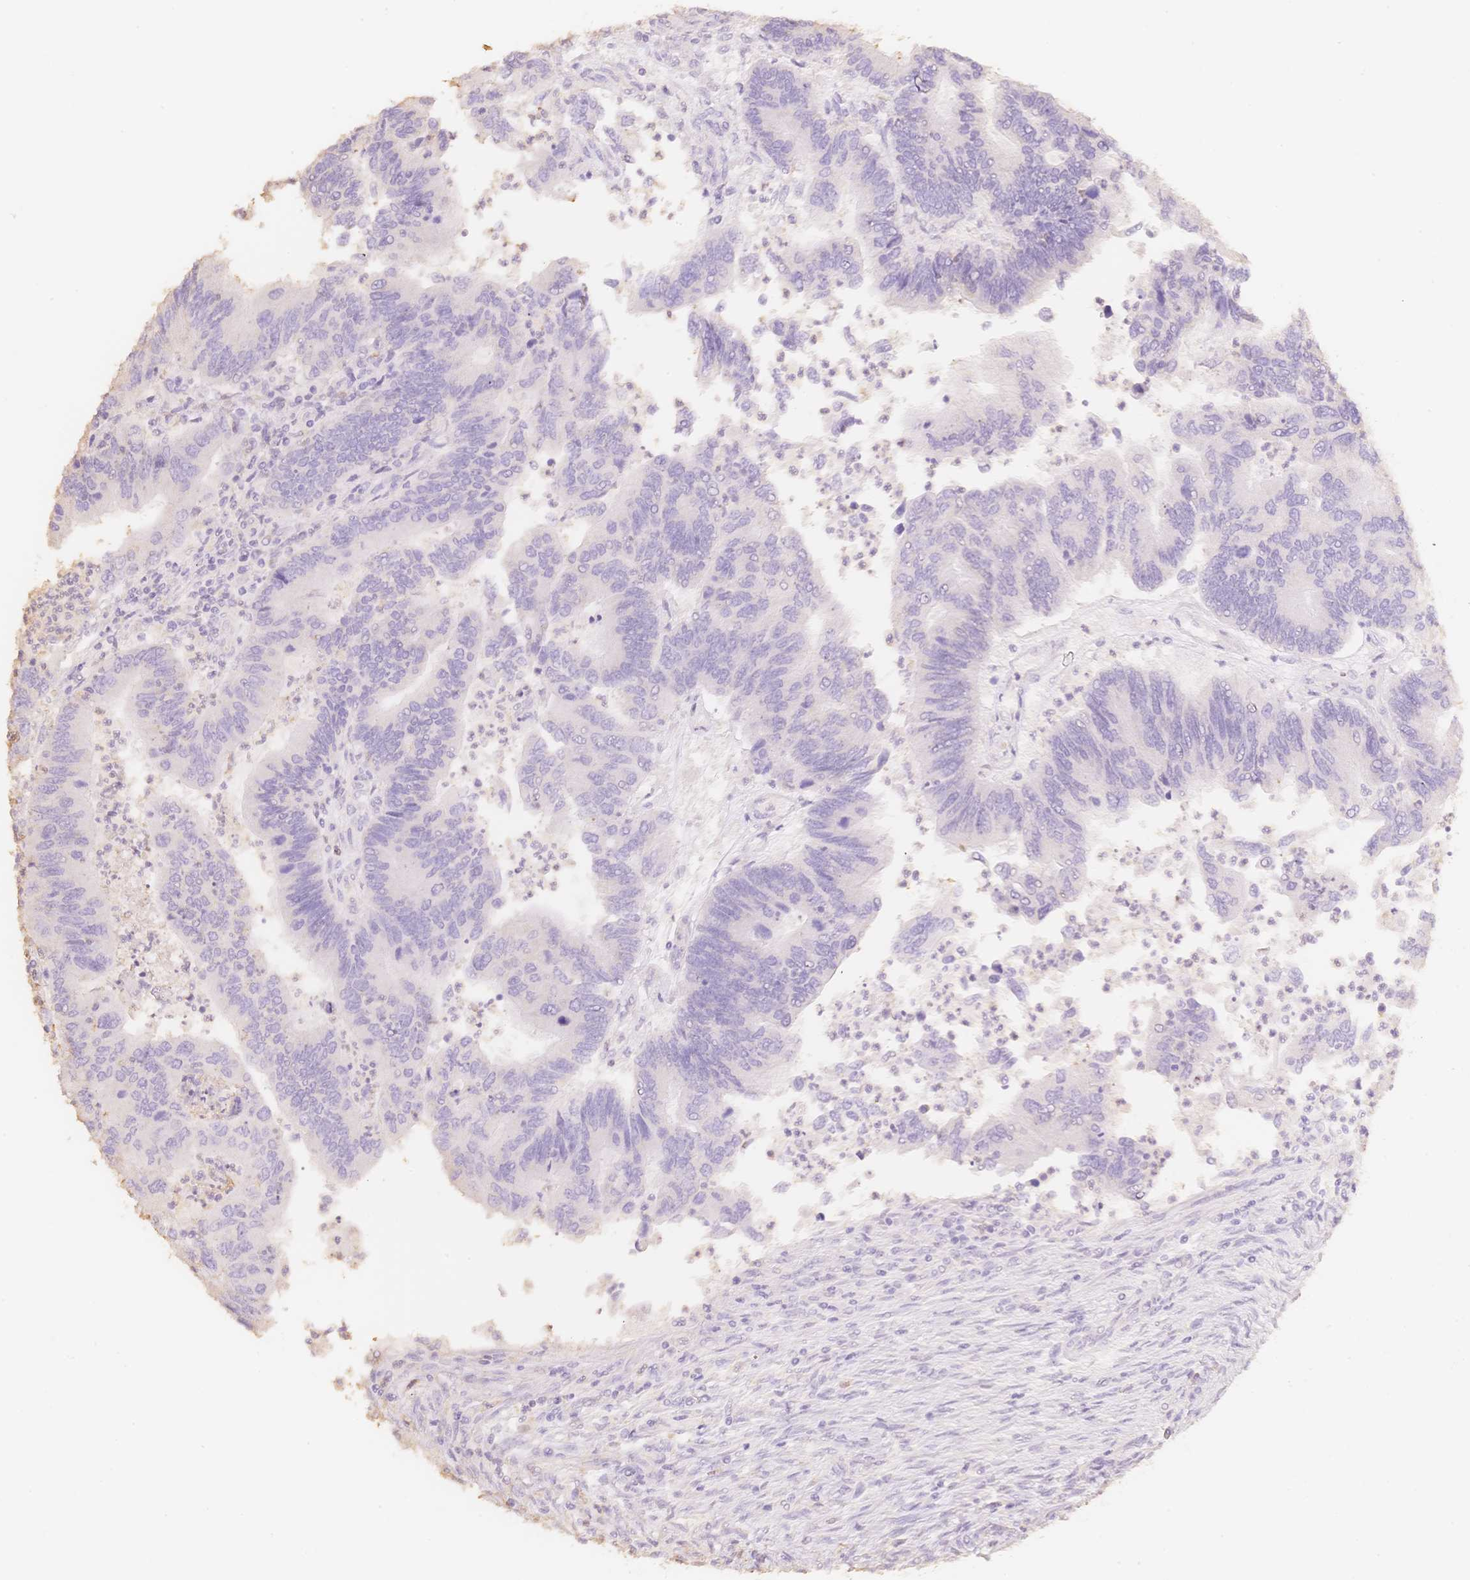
{"staining": {"intensity": "negative", "quantity": "none", "location": "none"}, "tissue": "colorectal cancer", "cell_type": "Tumor cells", "image_type": "cancer", "snomed": [{"axis": "morphology", "description": "Adenocarcinoma, NOS"}, {"axis": "topography", "description": "Colon"}], "caption": "Image shows no protein positivity in tumor cells of colorectal cancer tissue. The staining is performed using DAB brown chromogen with nuclei counter-stained in using hematoxylin.", "gene": "MBOAT7", "patient": {"sex": "female", "age": 67}}